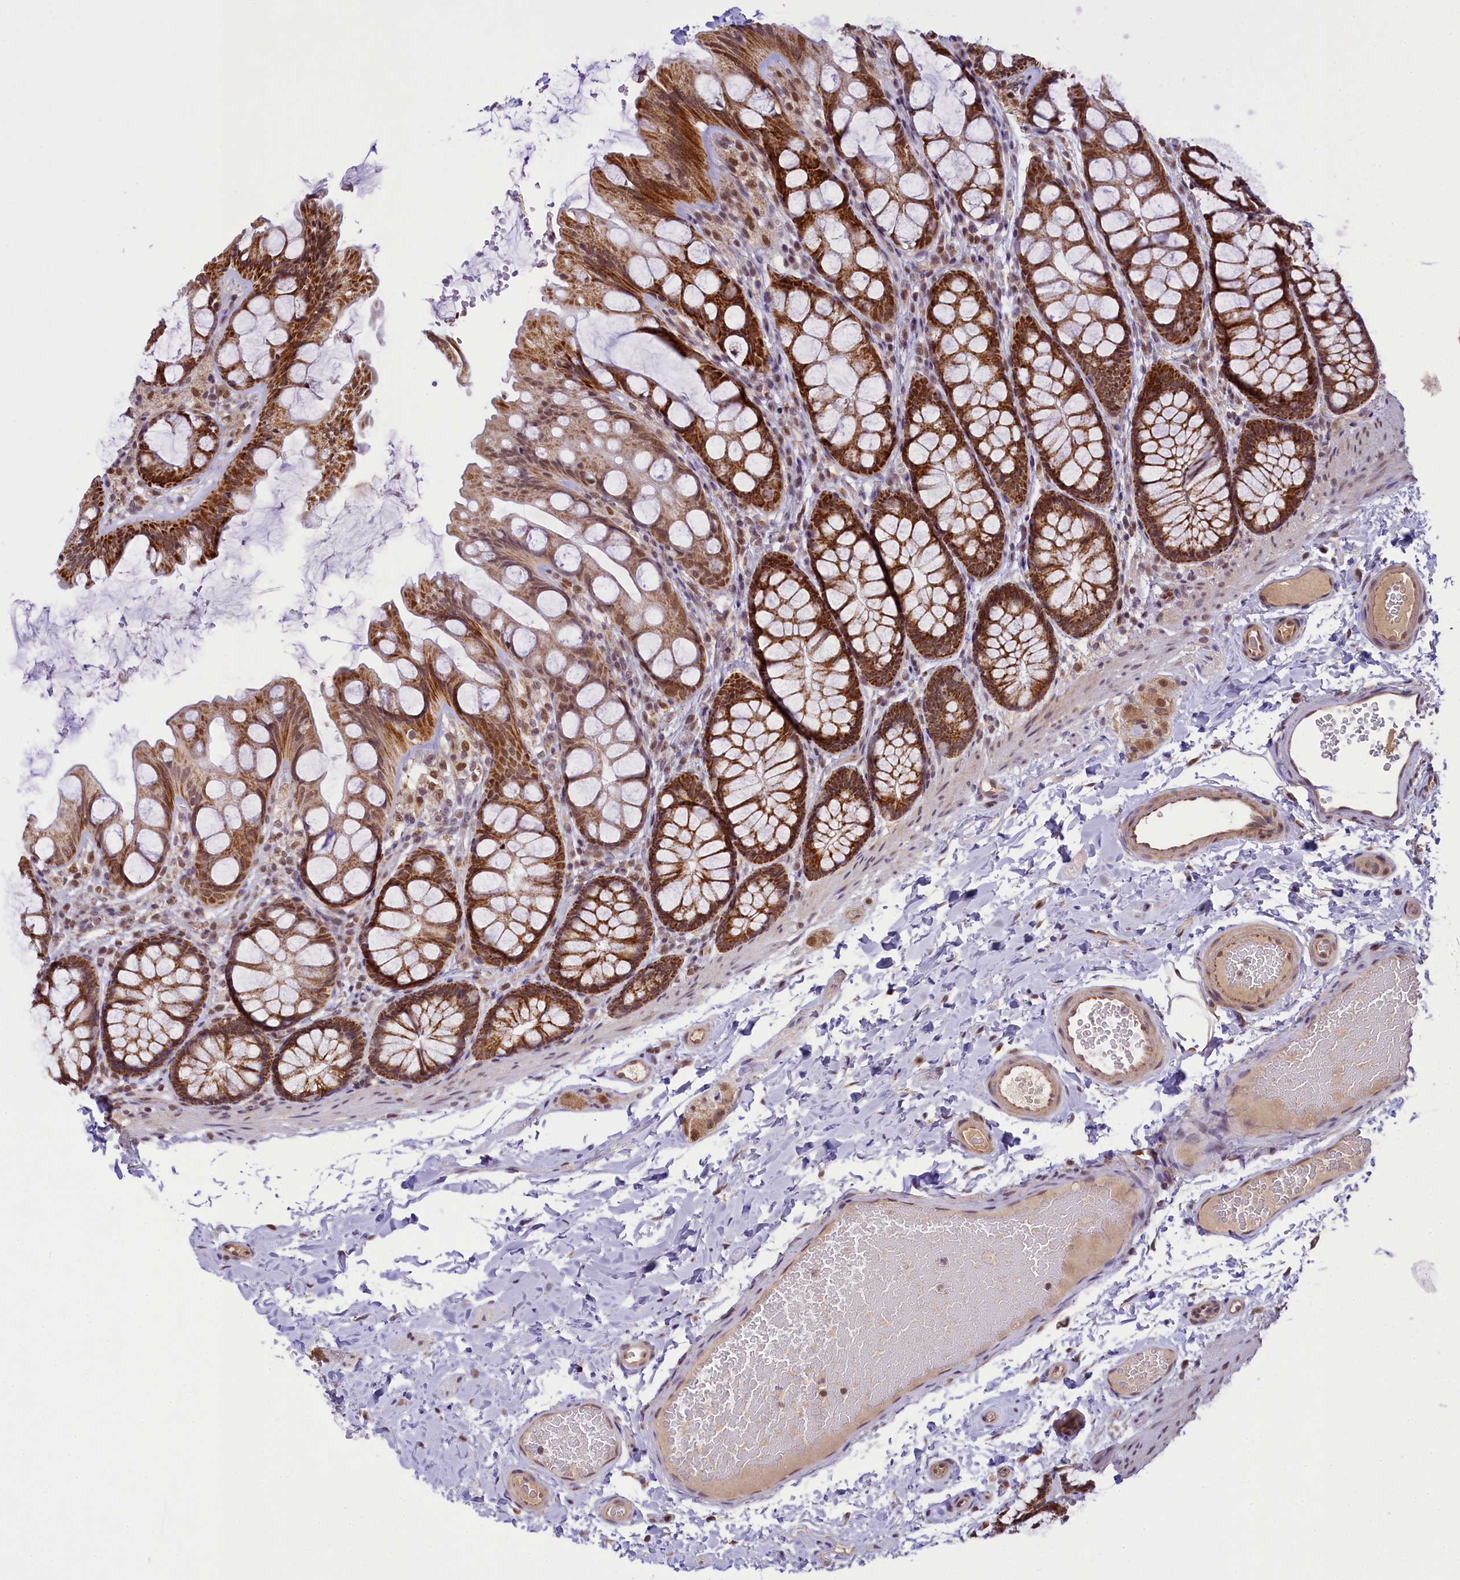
{"staining": {"intensity": "weak", "quantity": ">75%", "location": "nuclear"}, "tissue": "colon", "cell_type": "Endothelial cells", "image_type": "normal", "snomed": [{"axis": "morphology", "description": "Normal tissue, NOS"}, {"axis": "topography", "description": "Colon"}], "caption": "Colon stained for a protein reveals weak nuclear positivity in endothelial cells. (DAB IHC, brown staining for protein, blue staining for nuclei).", "gene": "PAF1", "patient": {"sex": "male", "age": 47}}